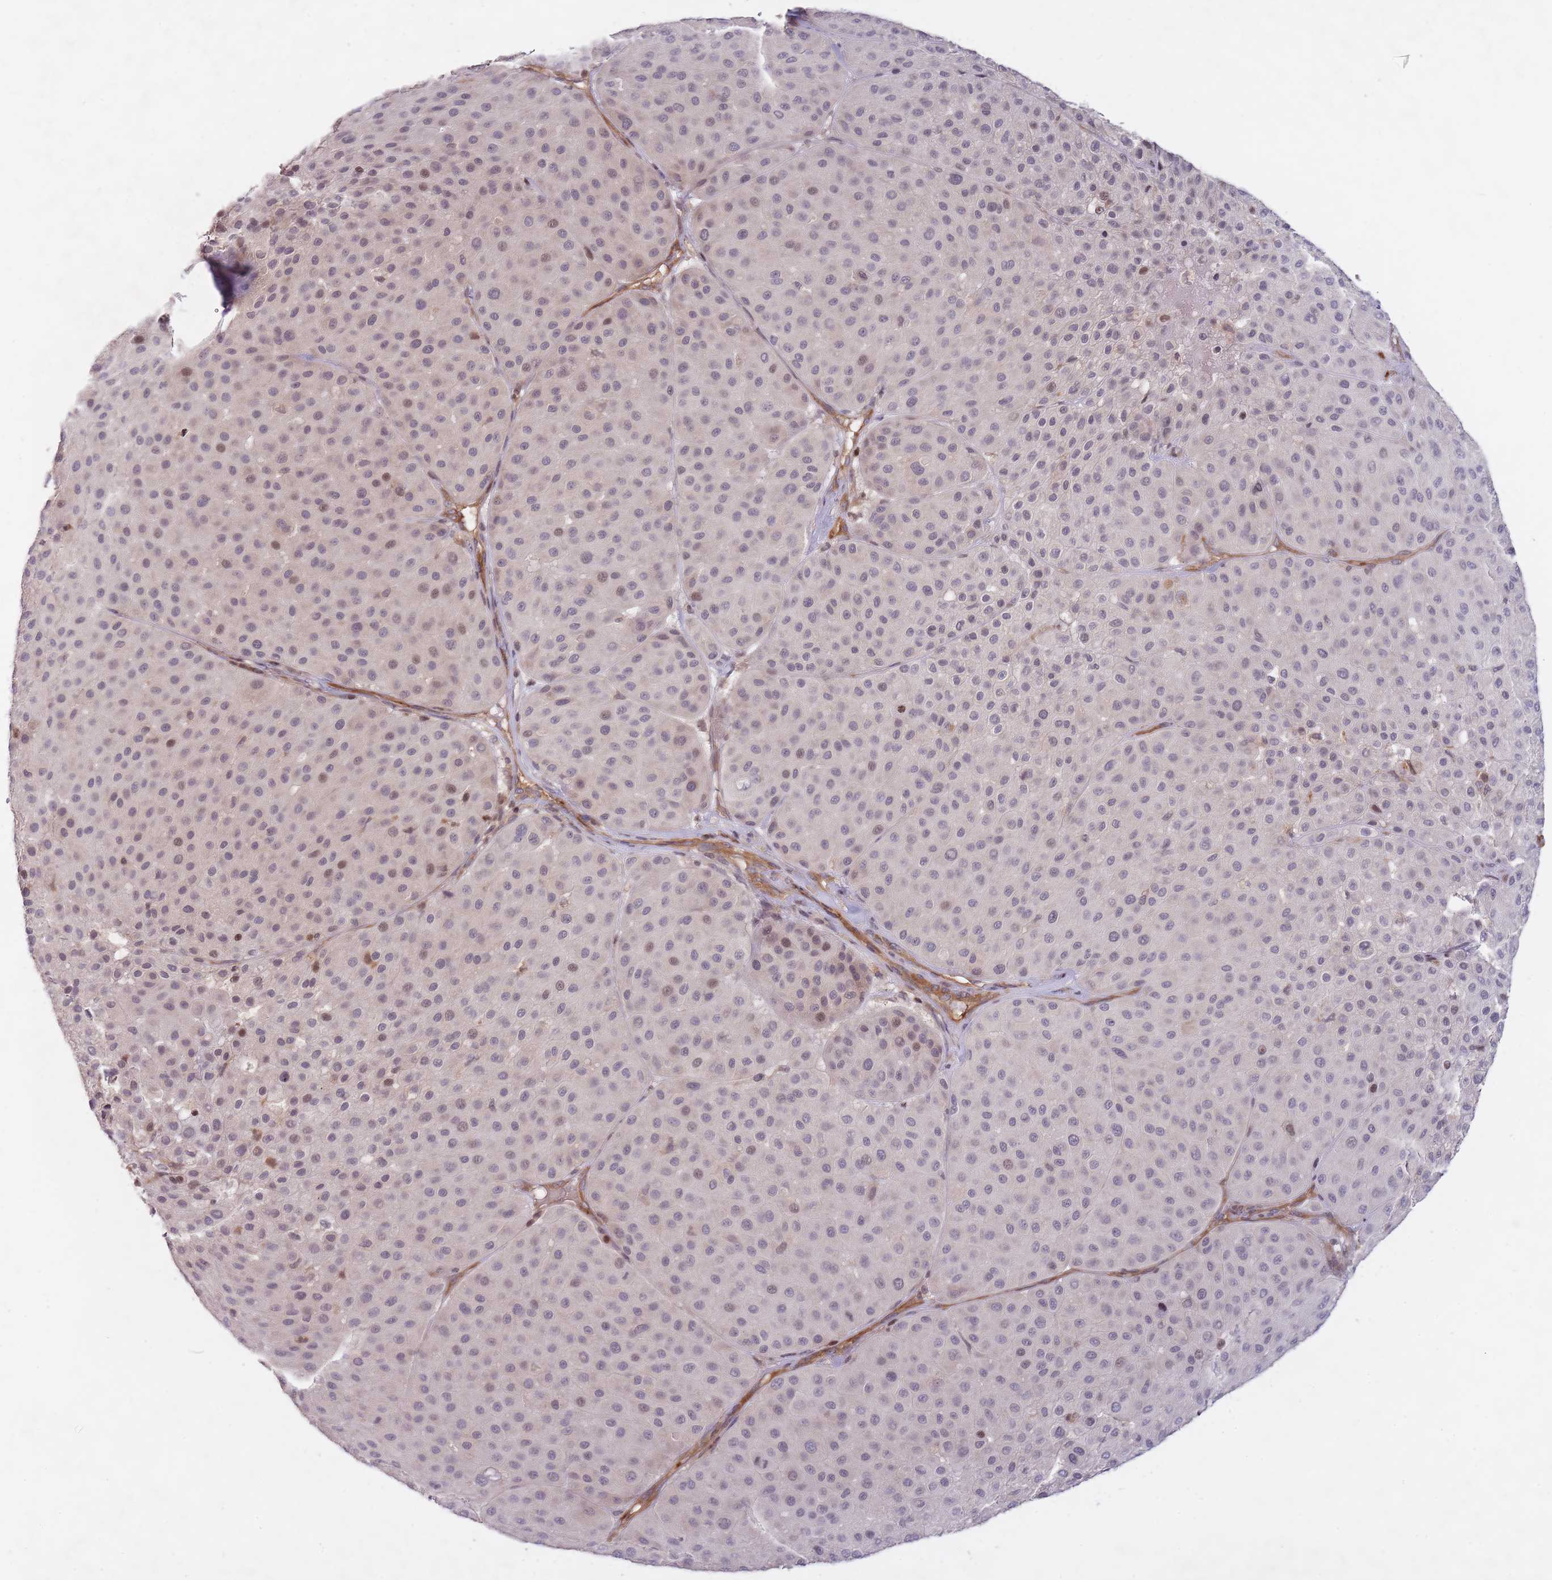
{"staining": {"intensity": "weak", "quantity": "<25%", "location": "nuclear"}, "tissue": "melanoma", "cell_type": "Tumor cells", "image_type": "cancer", "snomed": [{"axis": "morphology", "description": "Malignant melanoma, Metastatic site"}, {"axis": "topography", "description": "Smooth muscle"}], "caption": "Immunohistochemistry photomicrograph of neoplastic tissue: melanoma stained with DAB displays no significant protein staining in tumor cells.", "gene": "SLC35F5", "patient": {"sex": "male", "age": 41}}